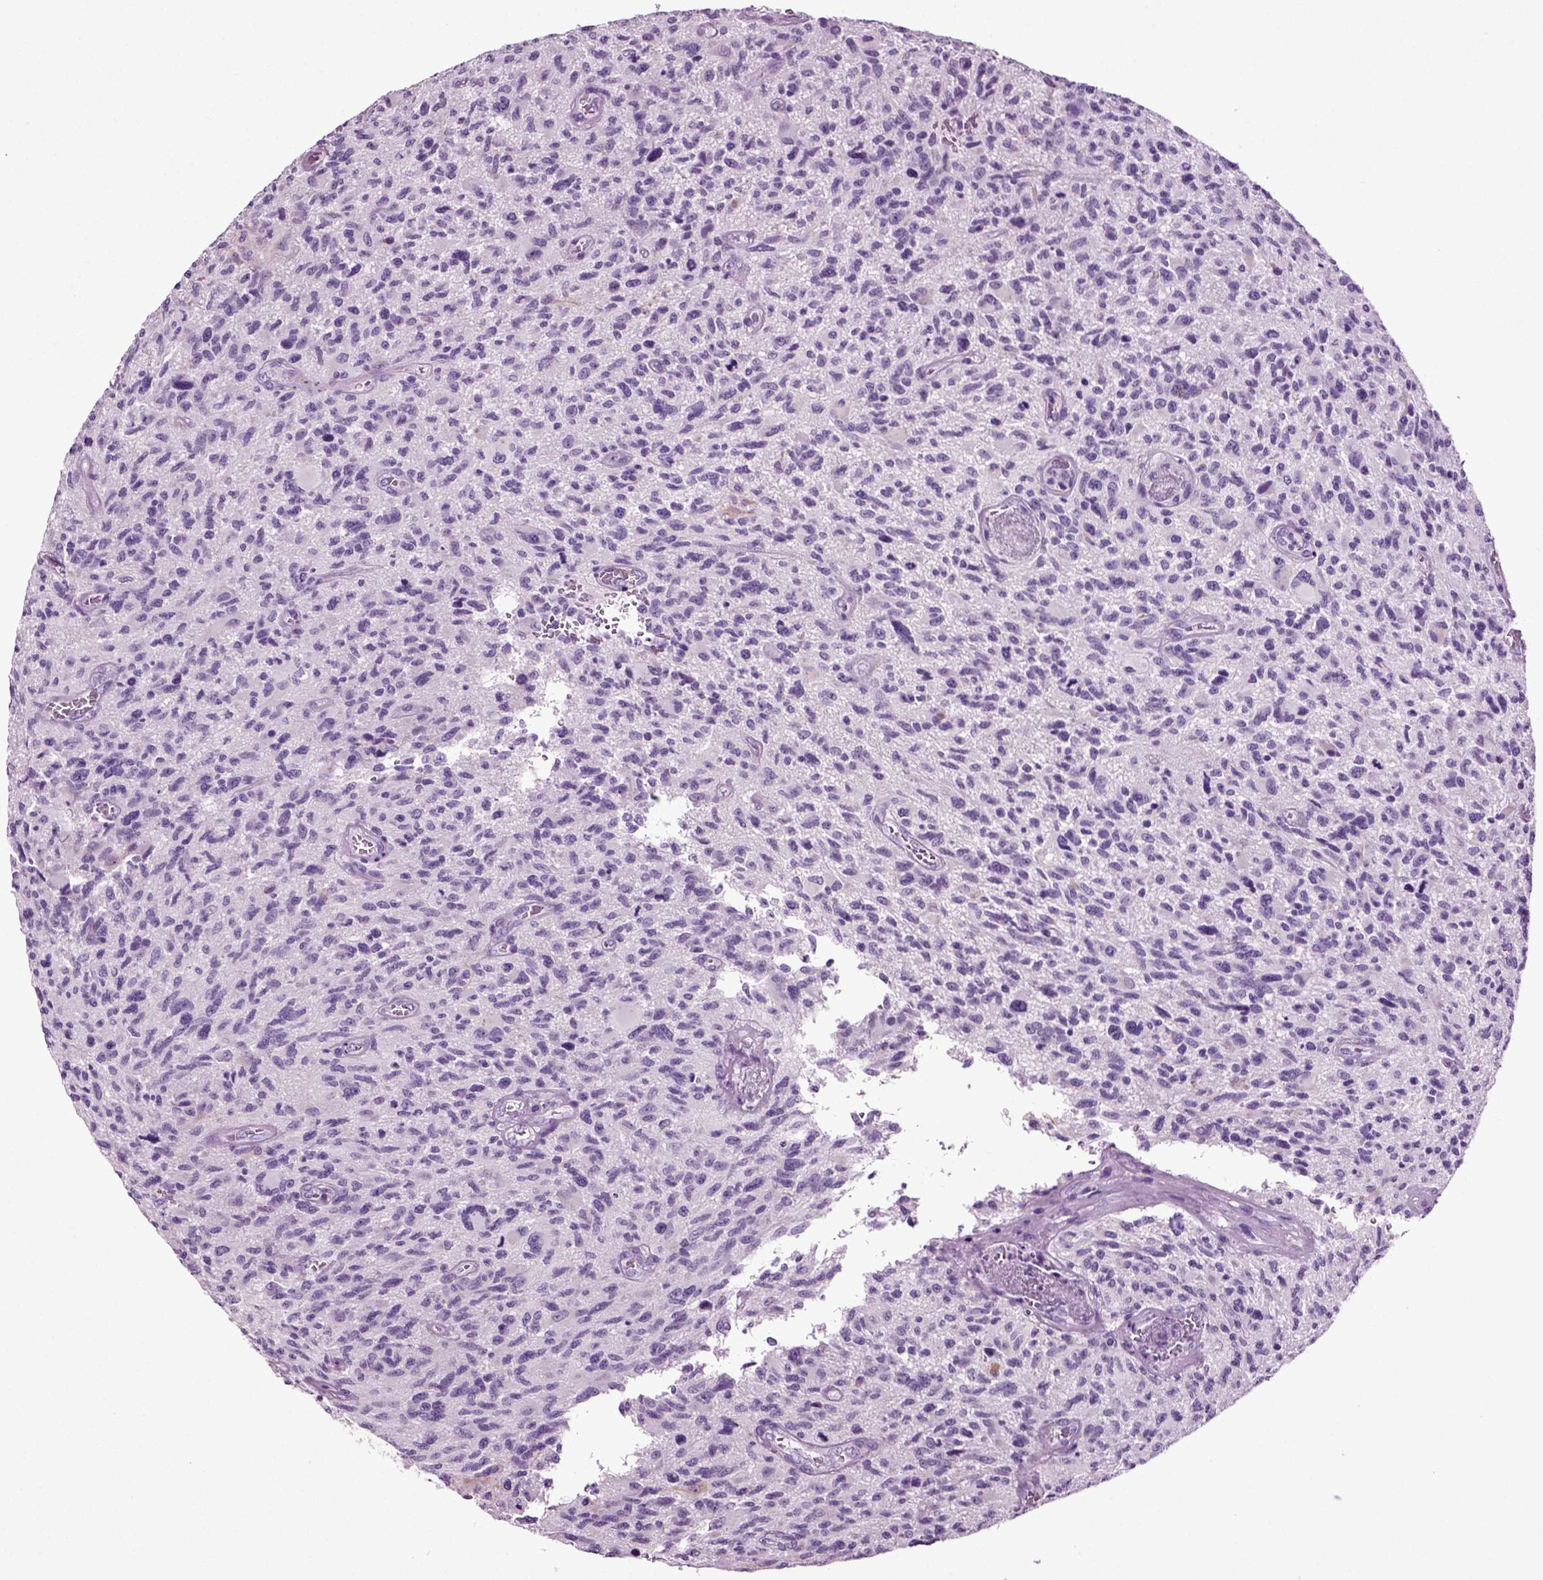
{"staining": {"intensity": "negative", "quantity": "none", "location": "none"}, "tissue": "glioma", "cell_type": "Tumor cells", "image_type": "cancer", "snomed": [{"axis": "morphology", "description": "Glioma, malignant, NOS"}, {"axis": "morphology", "description": "Glioma, malignant, High grade"}, {"axis": "topography", "description": "Brain"}], "caption": "Human glioma stained for a protein using immunohistochemistry displays no staining in tumor cells.", "gene": "DNAH10", "patient": {"sex": "female", "age": 71}}